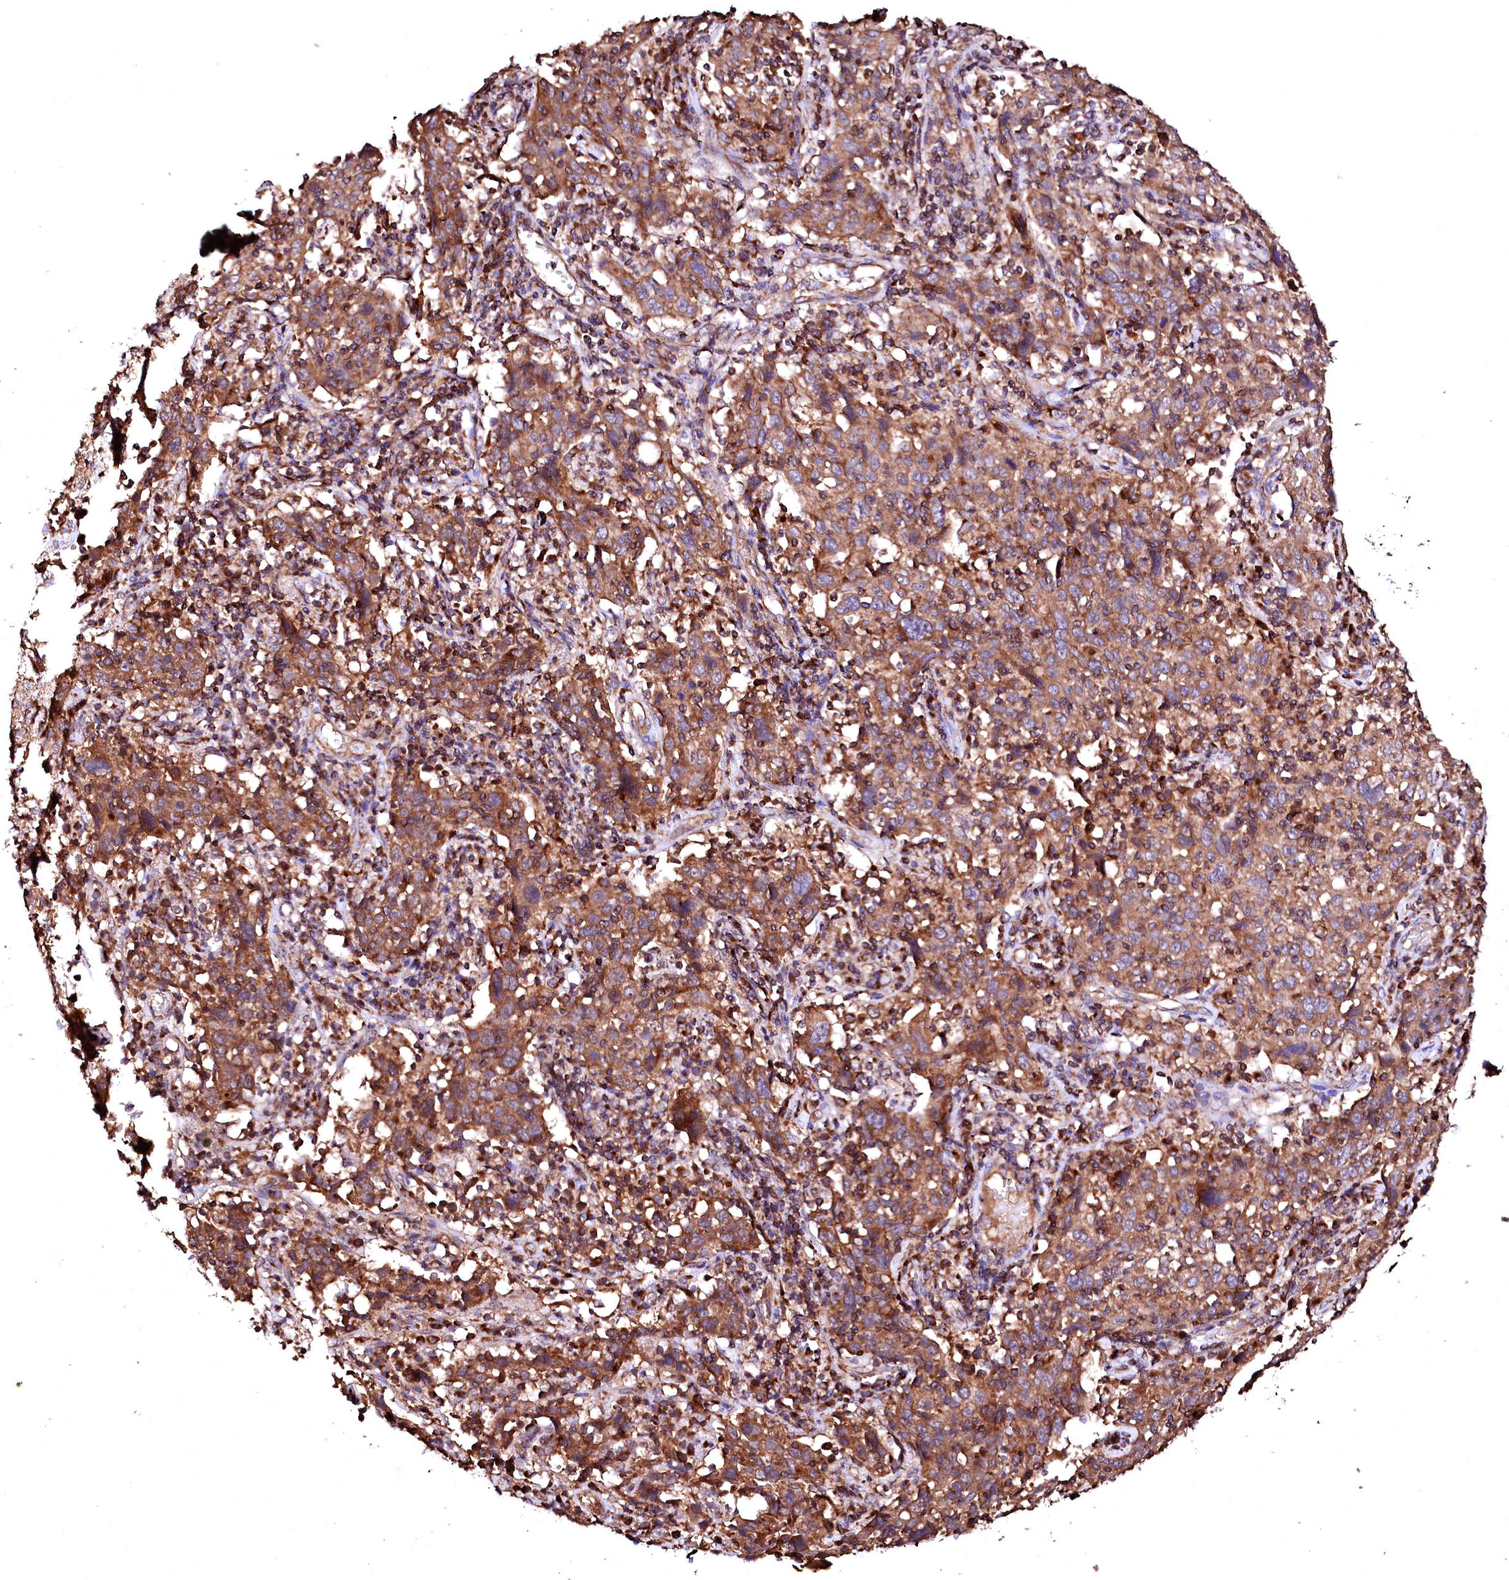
{"staining": {"intensity": "moderate", "quantity": ">75%", "location": "cytoplasmic/membranous"}, "tissue": "cervical cancer", "cell_type": "Tumor cells", "image_type": "cancer", "snomed": [{"axis": "morphology", "description": "Squamous cell carcinoma, NOS"}, {"axis": "topography", "description": "Cervix"}], "caption": "Cervical cancer (squamous cell carcinoma) stained with DAB (3,3'-diaminobenzidine) immunohistochemistry shows medium levels of moderate cytoplasmic/membranous positivity in about >75% of tumor cells.", "gene": "ST3GAL1", "patient": {"sex": "female", "age": 46}}